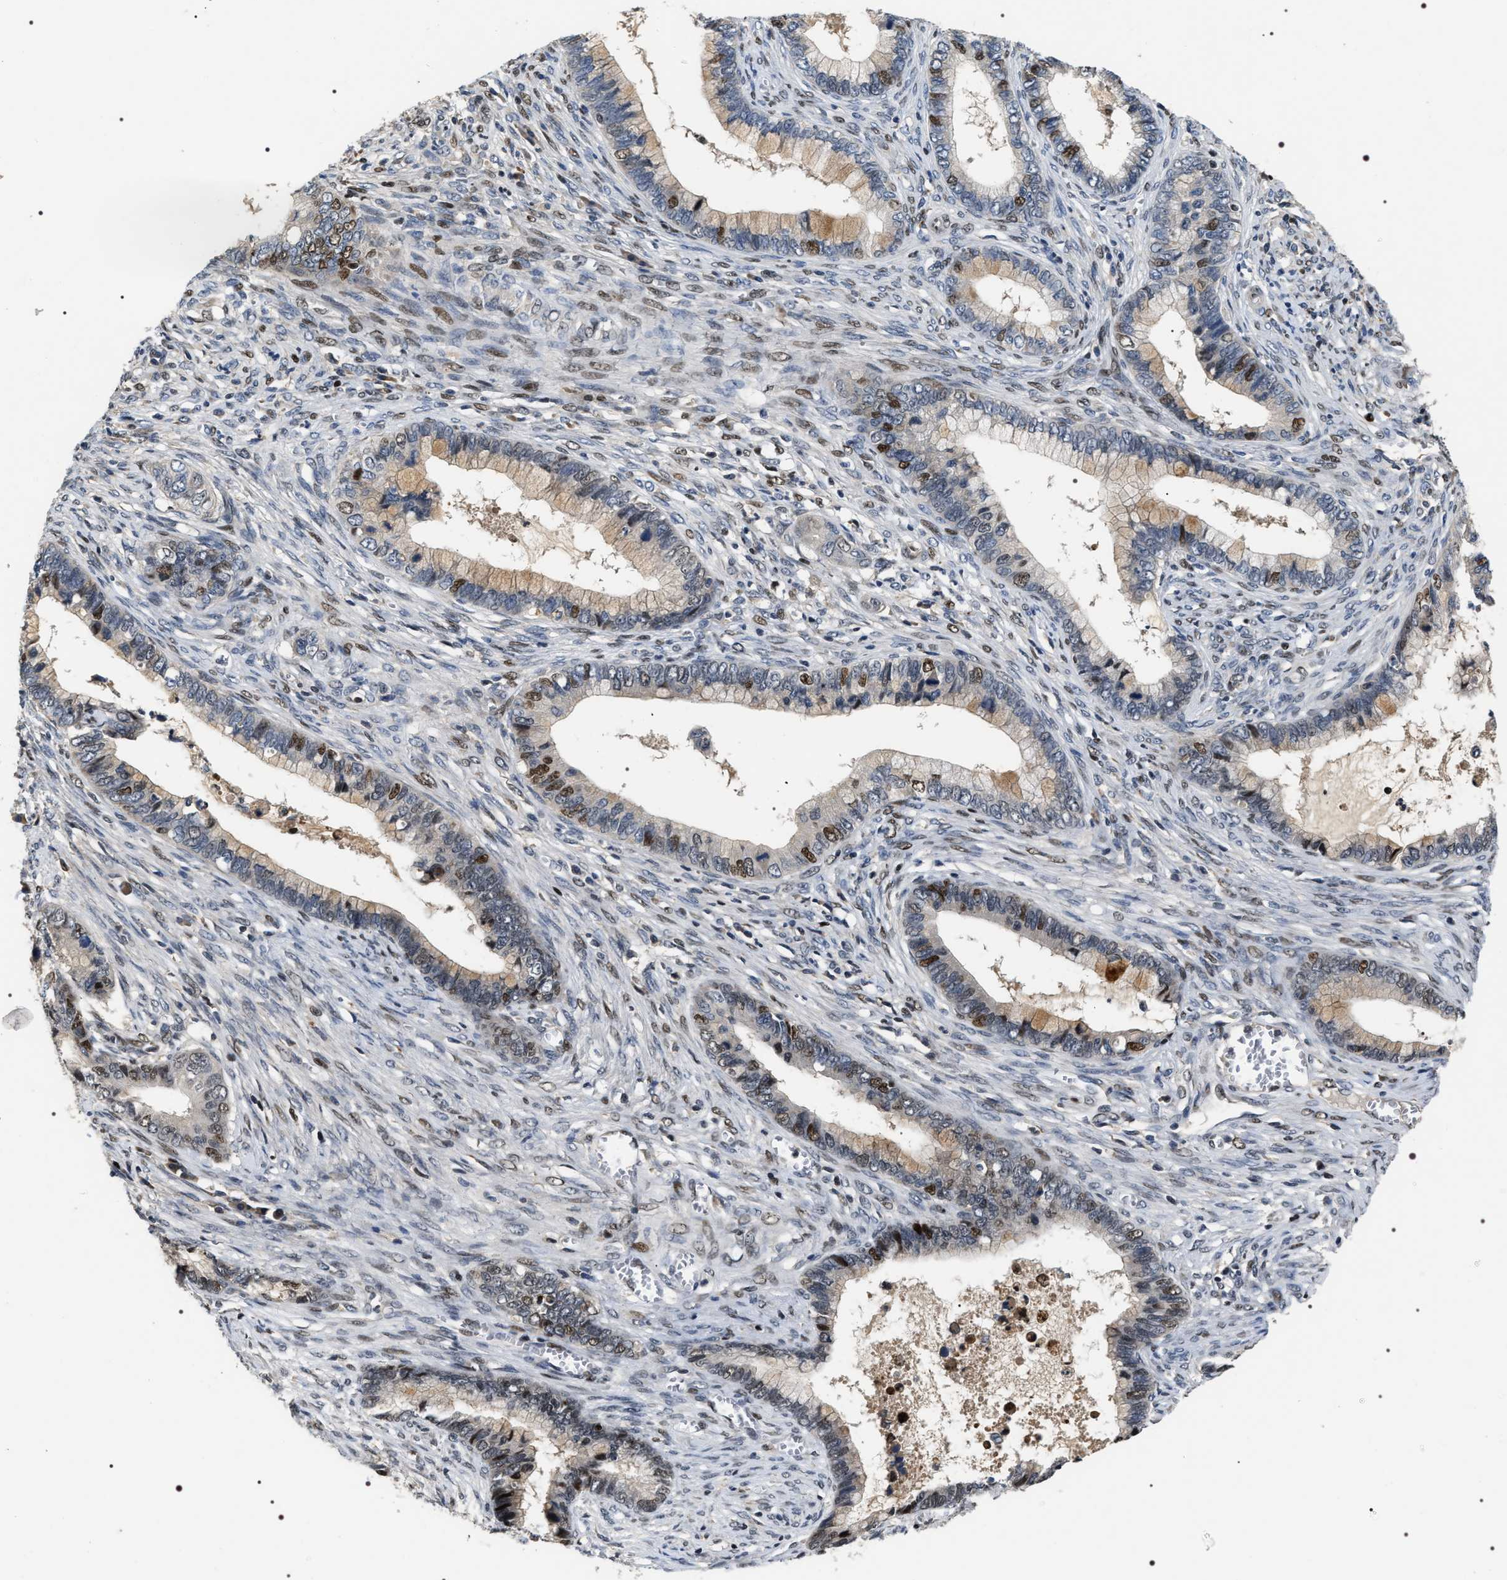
{"staining": {"intensity": "moderate", "quantity": "25%-75%", "location": "nuclear"}, "tissue": "cervical cancer", "cell_type": "Tumor cells", "image_type": "cancer", "snomed": [{"axis": "morphology", "description": "Adenocarcinoma, NOS"}, {"axis": "topography", "description": "Cervix"}], "caption": "An image showing moderate nuclear staining in about 25%-75% of tumor cells in cervical cancer (adenocarcinoma), as visualized by brown immunohistochemical staining.", "gene": "C7orf25", "patient": {"sex": "female", "age": 44}}